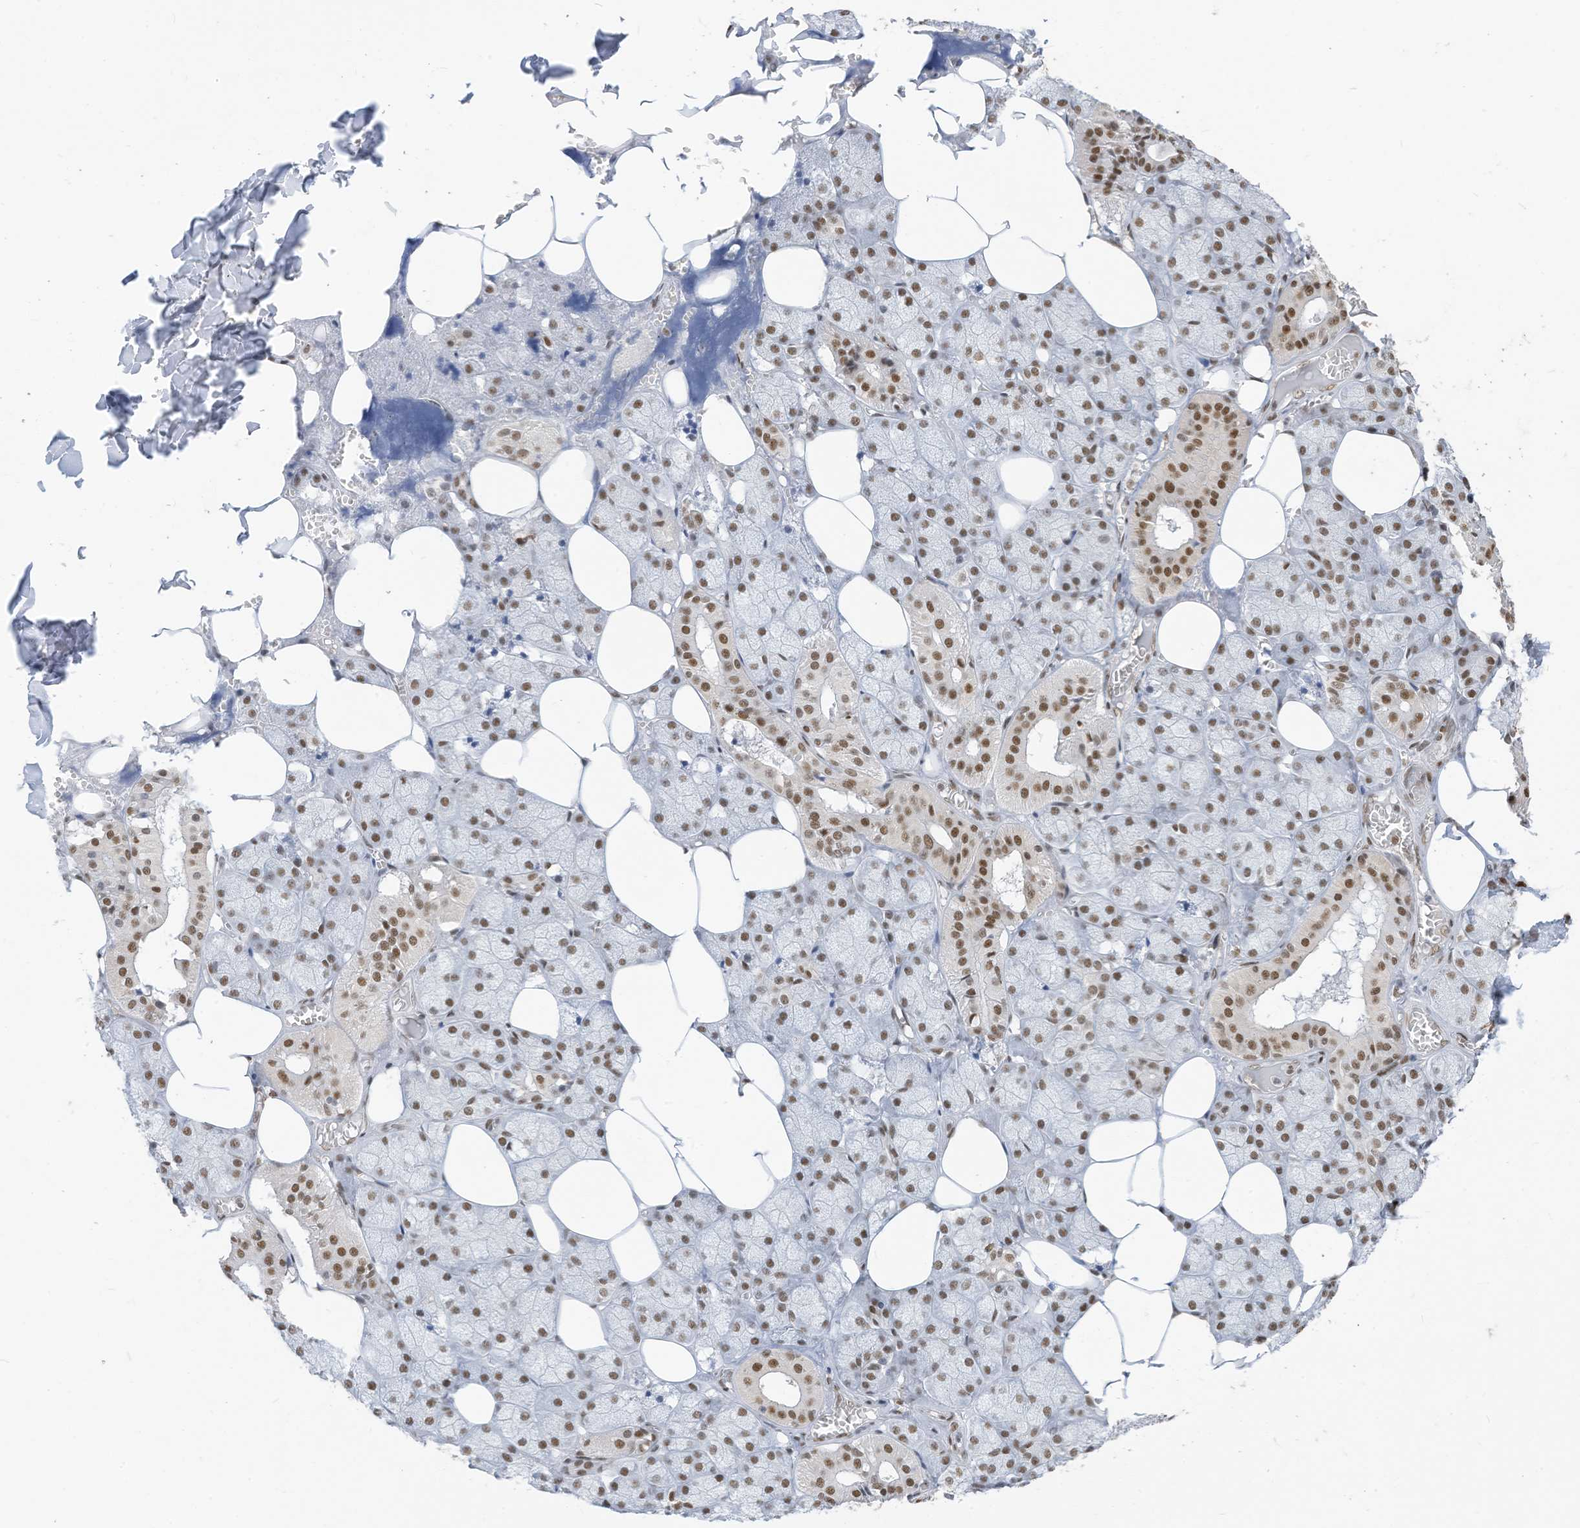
{"staining": {"intensity": "moderate", "quantity": ">75%", "location": "nuclear"}, "tissue": "salivary gland", "cell_type": "Glandular cells", "image_type": "normal", "snomed": [{"axis": "morphology", "description": "Normal tissue, NOS"}, {"axis": "topography", "description": "Salivary gland"}], "caption": "Approximately >75% of glandular cells in unremarkable salivary gland show moderate nuclear protein positivity as visualized by brown immunohistochemical staining.", "gene": "KHSRP", "patient": {"sex": "male", "age": 62}}